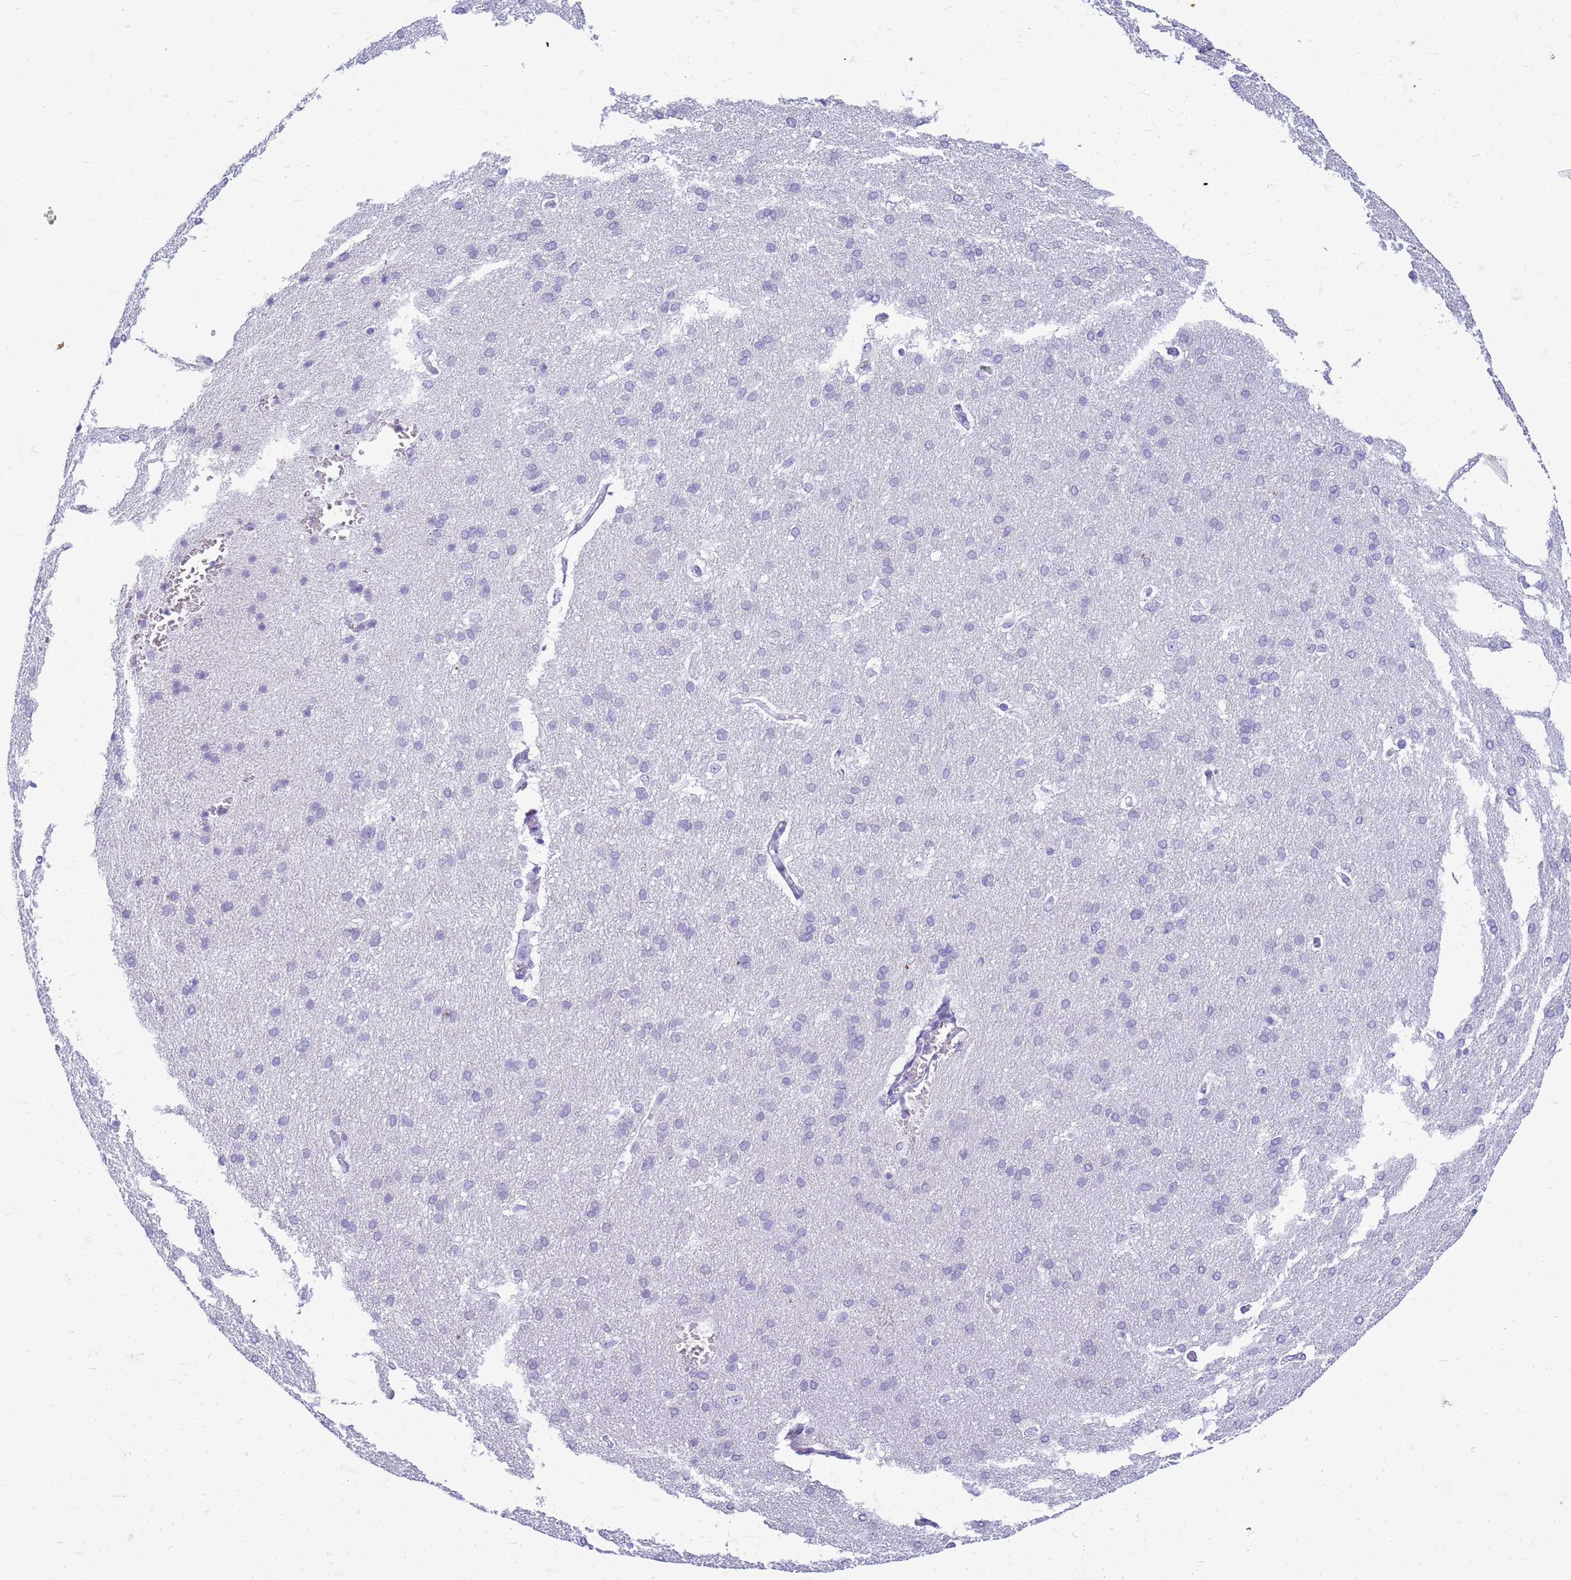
{"staining": {"intensity": "negative", "quantity": "none", "location": "none"}, "tissue": "cerebral cortex", "cell_type": "Endothelial cells", "image_type": "normal", "snomed": [{"axis": "morphology", "description": "Normal tissue, NOS"}, {"axis": "topography", "description": "Cerebral cortex"}], "caption": "IHC micrograph of unremarkable cerebral cortex: human cerebral cortex stained with DAB (3,3'-diaminobenzidine) displays no significant protein expression in endothelial cells. Nuclei are stained in blue.", "gene": "CFAP100", "patient": {"sex": "male", "age": 62}}